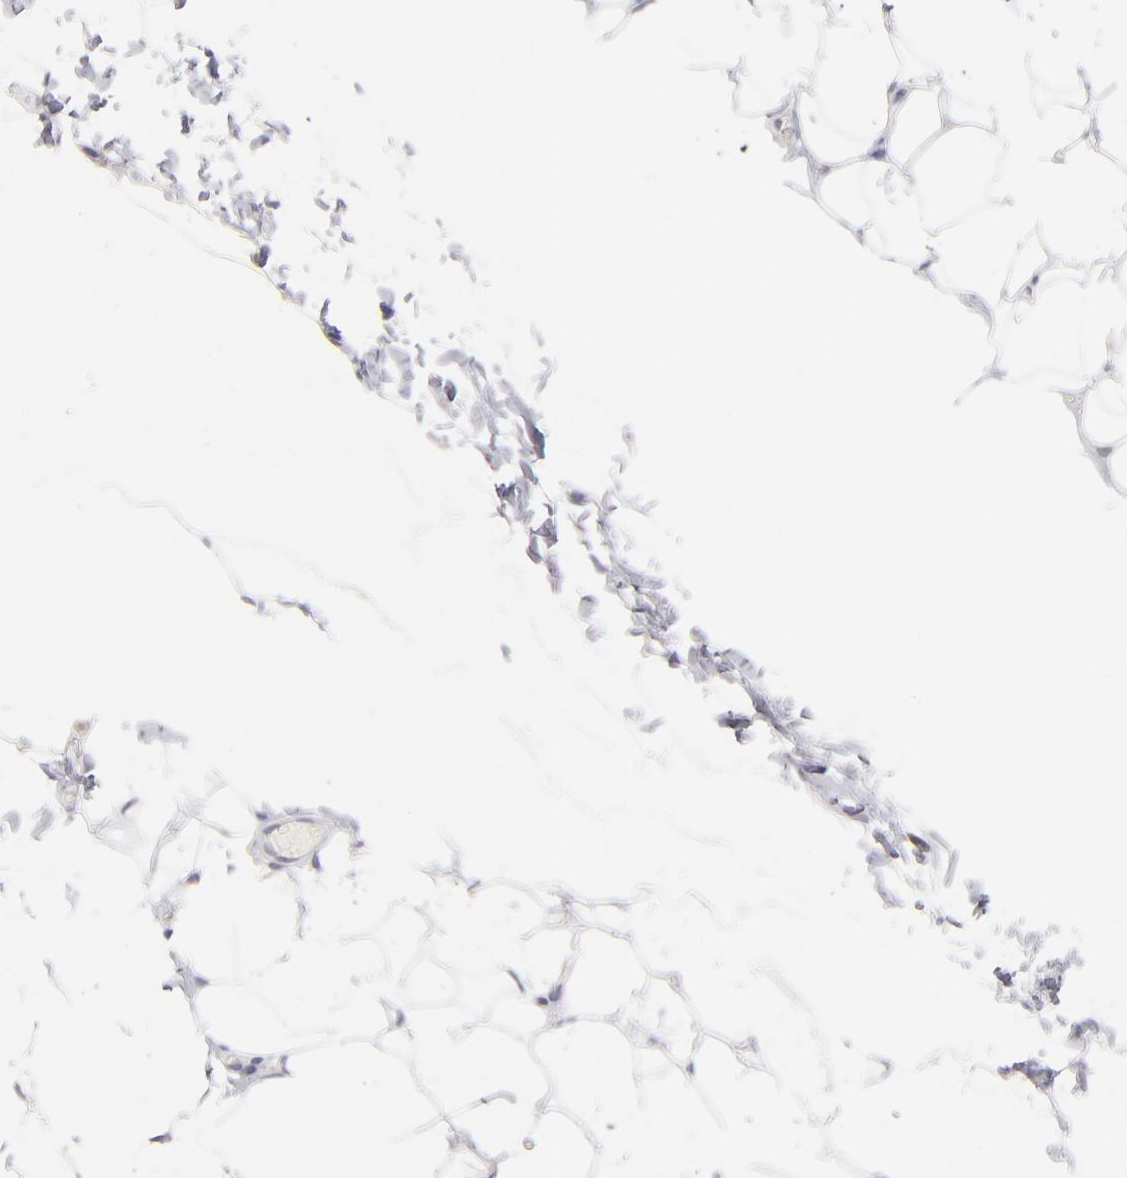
{"staining": {"intensity": "negative", "quantity": "none", "location": "none"}, "tissue": "adipose tissue", "cell_type": "Adipocytes", "image_type": "normal", "snomed": [{"axis": "morphology", "description": "Normal tissue, NOS"}, {"axis": "topography", "description": "Soft tissue"}], "caption": "Human adipose tissue stained for a protein using immunohistochemistry displays no positivity in adipocytes.", "gene": "HCCS", "patient": {"sex": "male", "age": 26}}